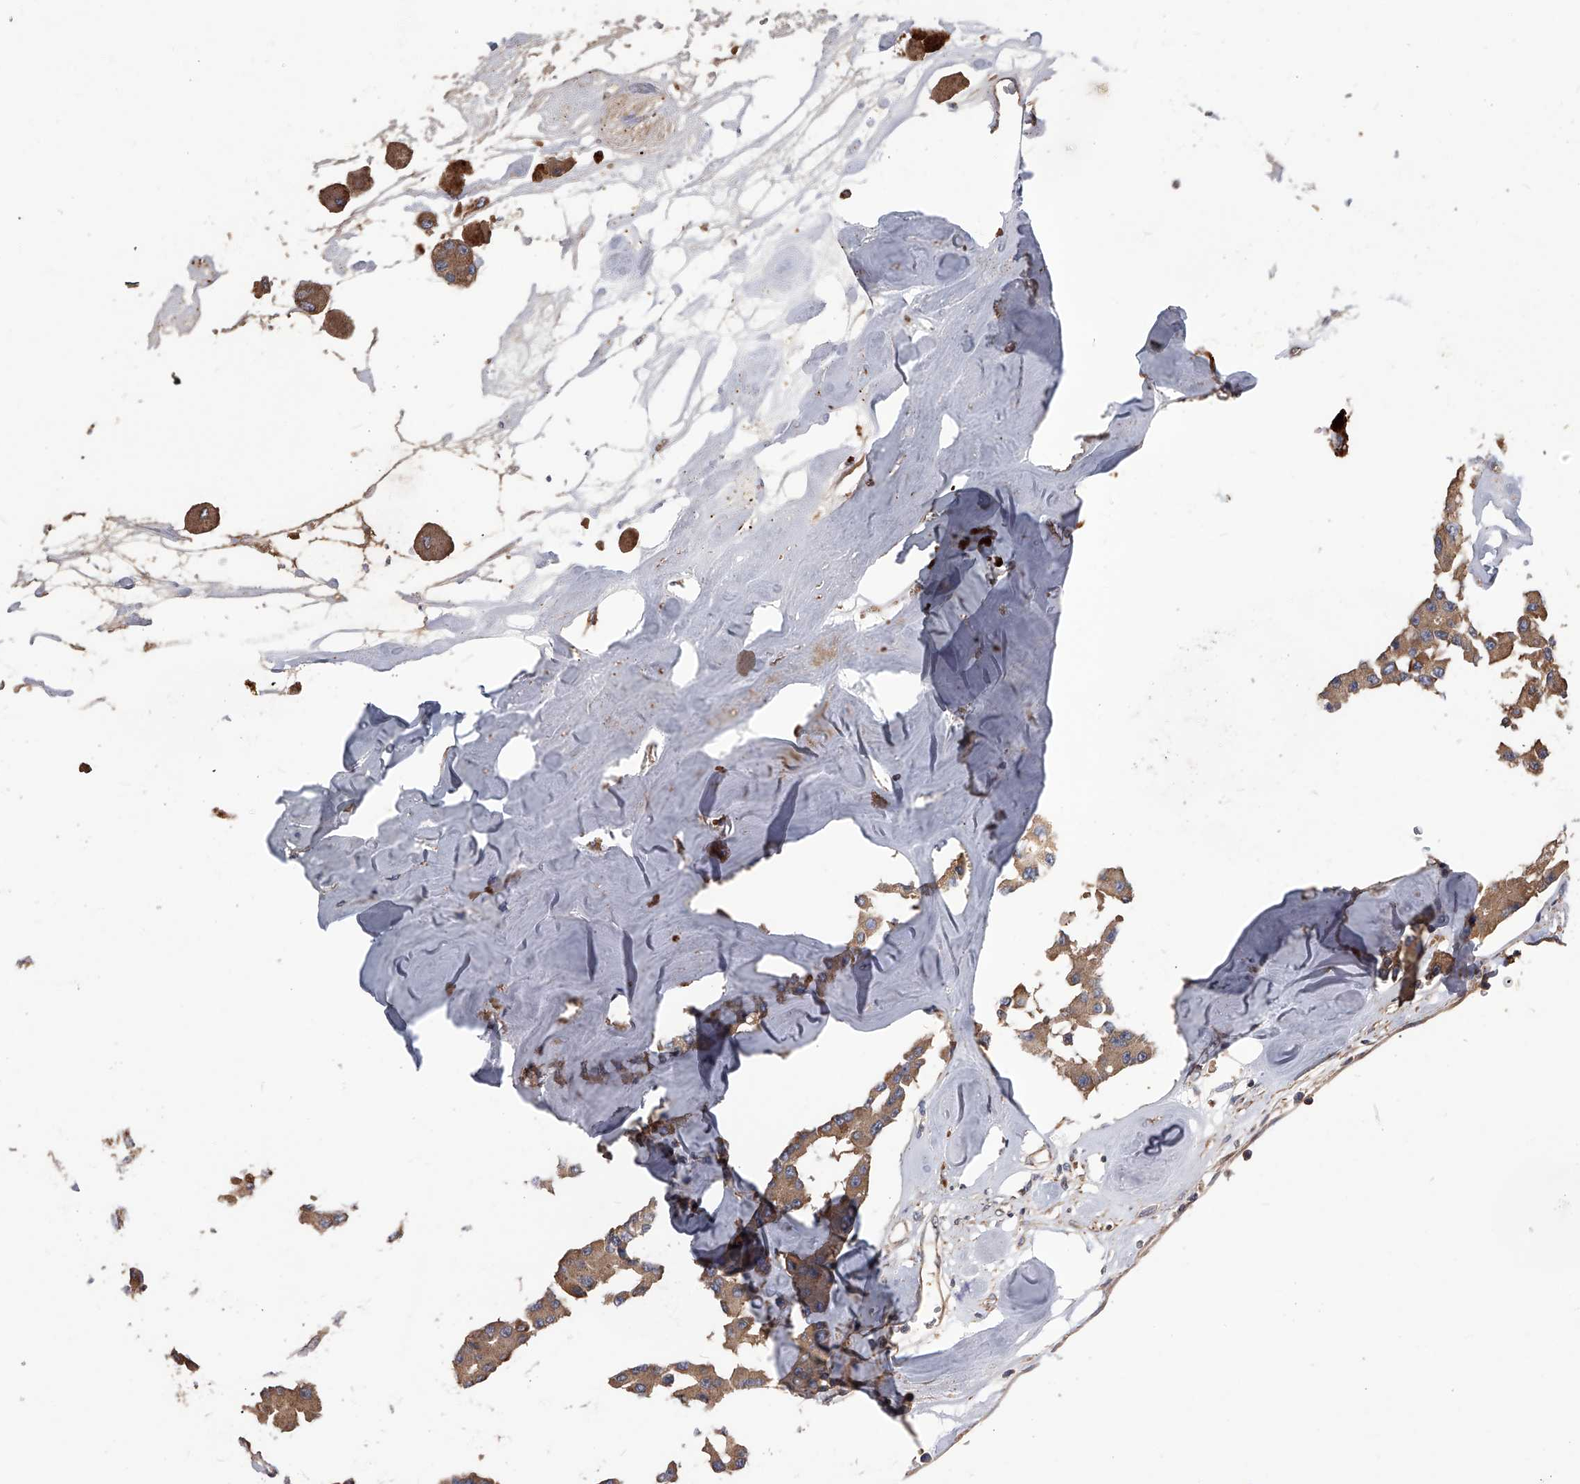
{"staining": {"intensity": "moderate", "quantity": ">75%", "location": "cytoplasmic/membranous"}, "tissue": "carcinoid", "cell_type": "Tumor cells", "image_type": "cancer", "snomed": [{"axis": "morphology", "description": "Carcinoid, malignant, NOS"}, {"axis": "topography", "description": "Pancreas"}], "caption": "High-magnification brightfield microscopy of carcinoid stained with DAB (brown) and counterstained with hematoxylin (blue). tumor cells exhibit moderate cytoplasmic/membranous positivity is present in approximately>75% of cells.", "gene": "CUL7", "patient": {"sex": "male", "age": 41}}